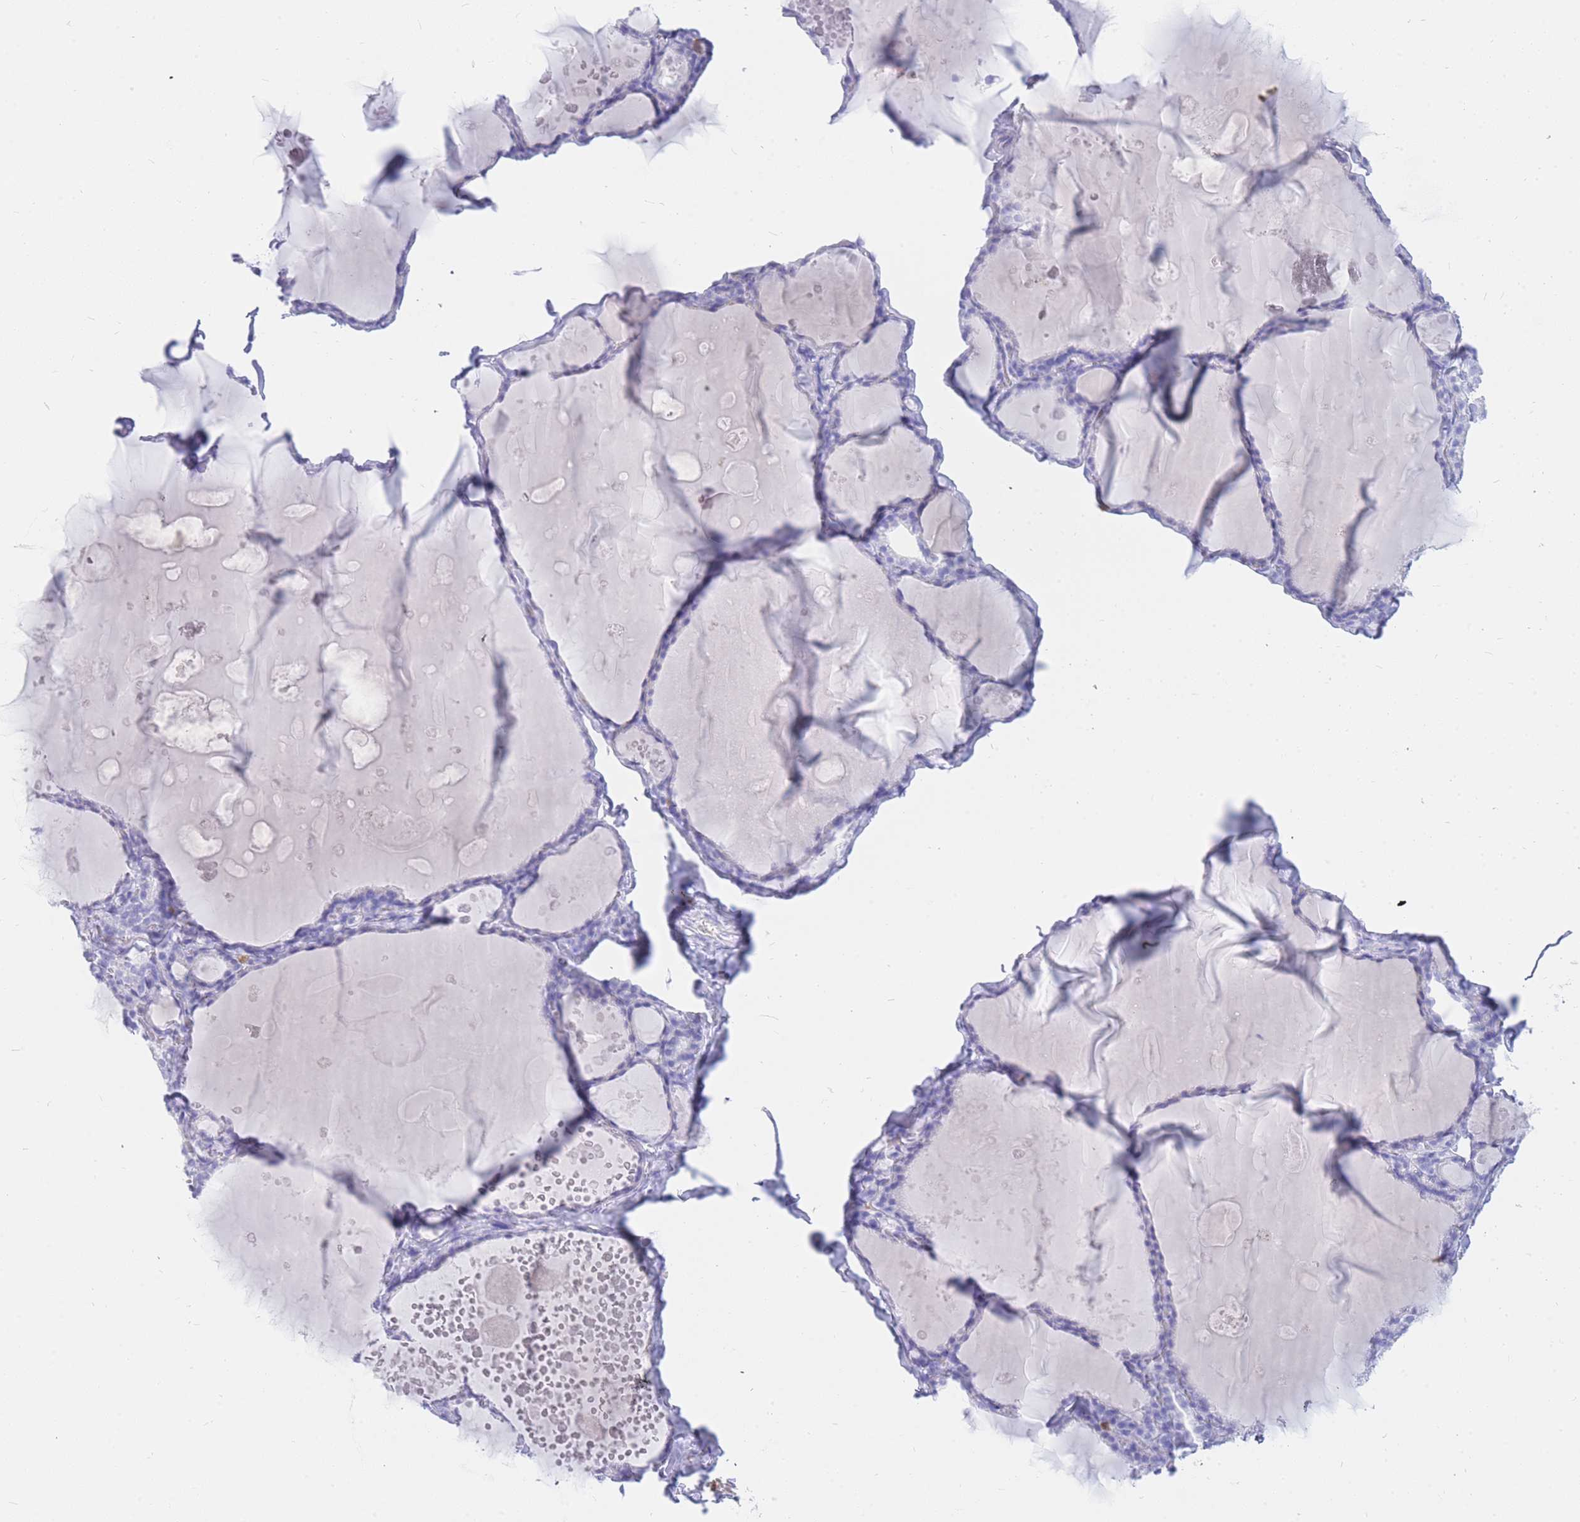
{"staining": {"intensity": "negative", "quantity": "none", "location": "none"}, "tissue": "thyroid gland", "cell_type": "Glandular cells", "image_type": "normal", "snomed": [{"axis": "morphology", "description": "Normal tissue, NOS"}, {"axis": "topography", "description": "Thyroid gland"}], "caption": "This histopathology image is of benign thyroid gland stained with immunohistochemistry to label a protein in brown with the nuclei are counter-stained blue. There is no positivity in glandular cells.", "gene": "HERC1", "patient": {"sex": "male", "age": 56}}